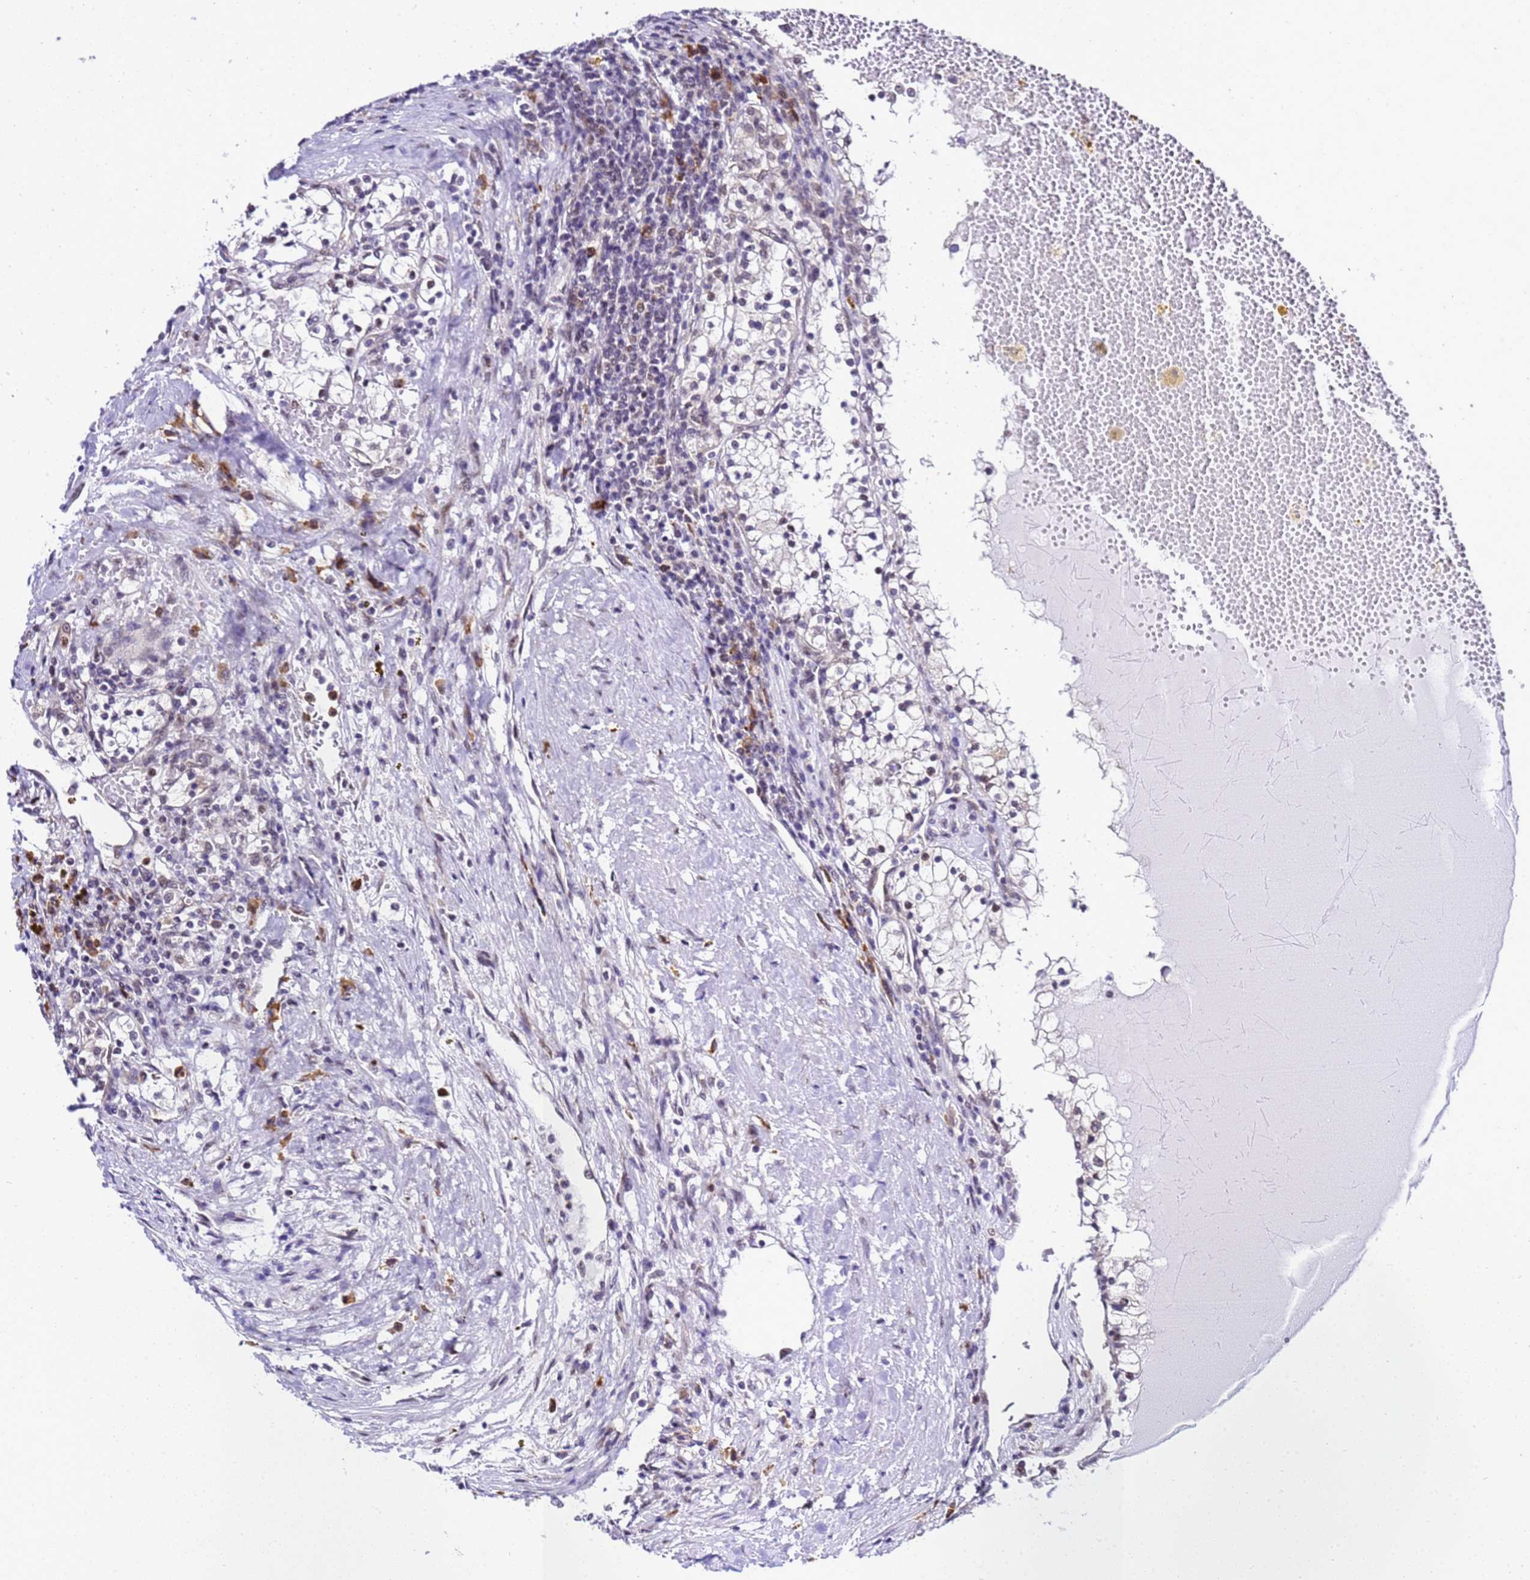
{"staining": {"intensity": "negative", "quantity": "none", "location": "none"}, "tissue": "renal cancer", "cell_type": "Tumor cells", "image_type": "cancer", "snomed": [{"axis": "morphology", "description": "Normal tissue, NOS"}, {"axis": "morphology", "description": "Adenocarcinoma, NOS"}, {"axis": "topography", "description": "Kidney"}], "caption": "DAB immunohistochemical staining of human renal adenocarcinoma reveals no significant staining in tumor cells.", "gene": "SMN1", "patient": {"sex": "male", "age": 68}}